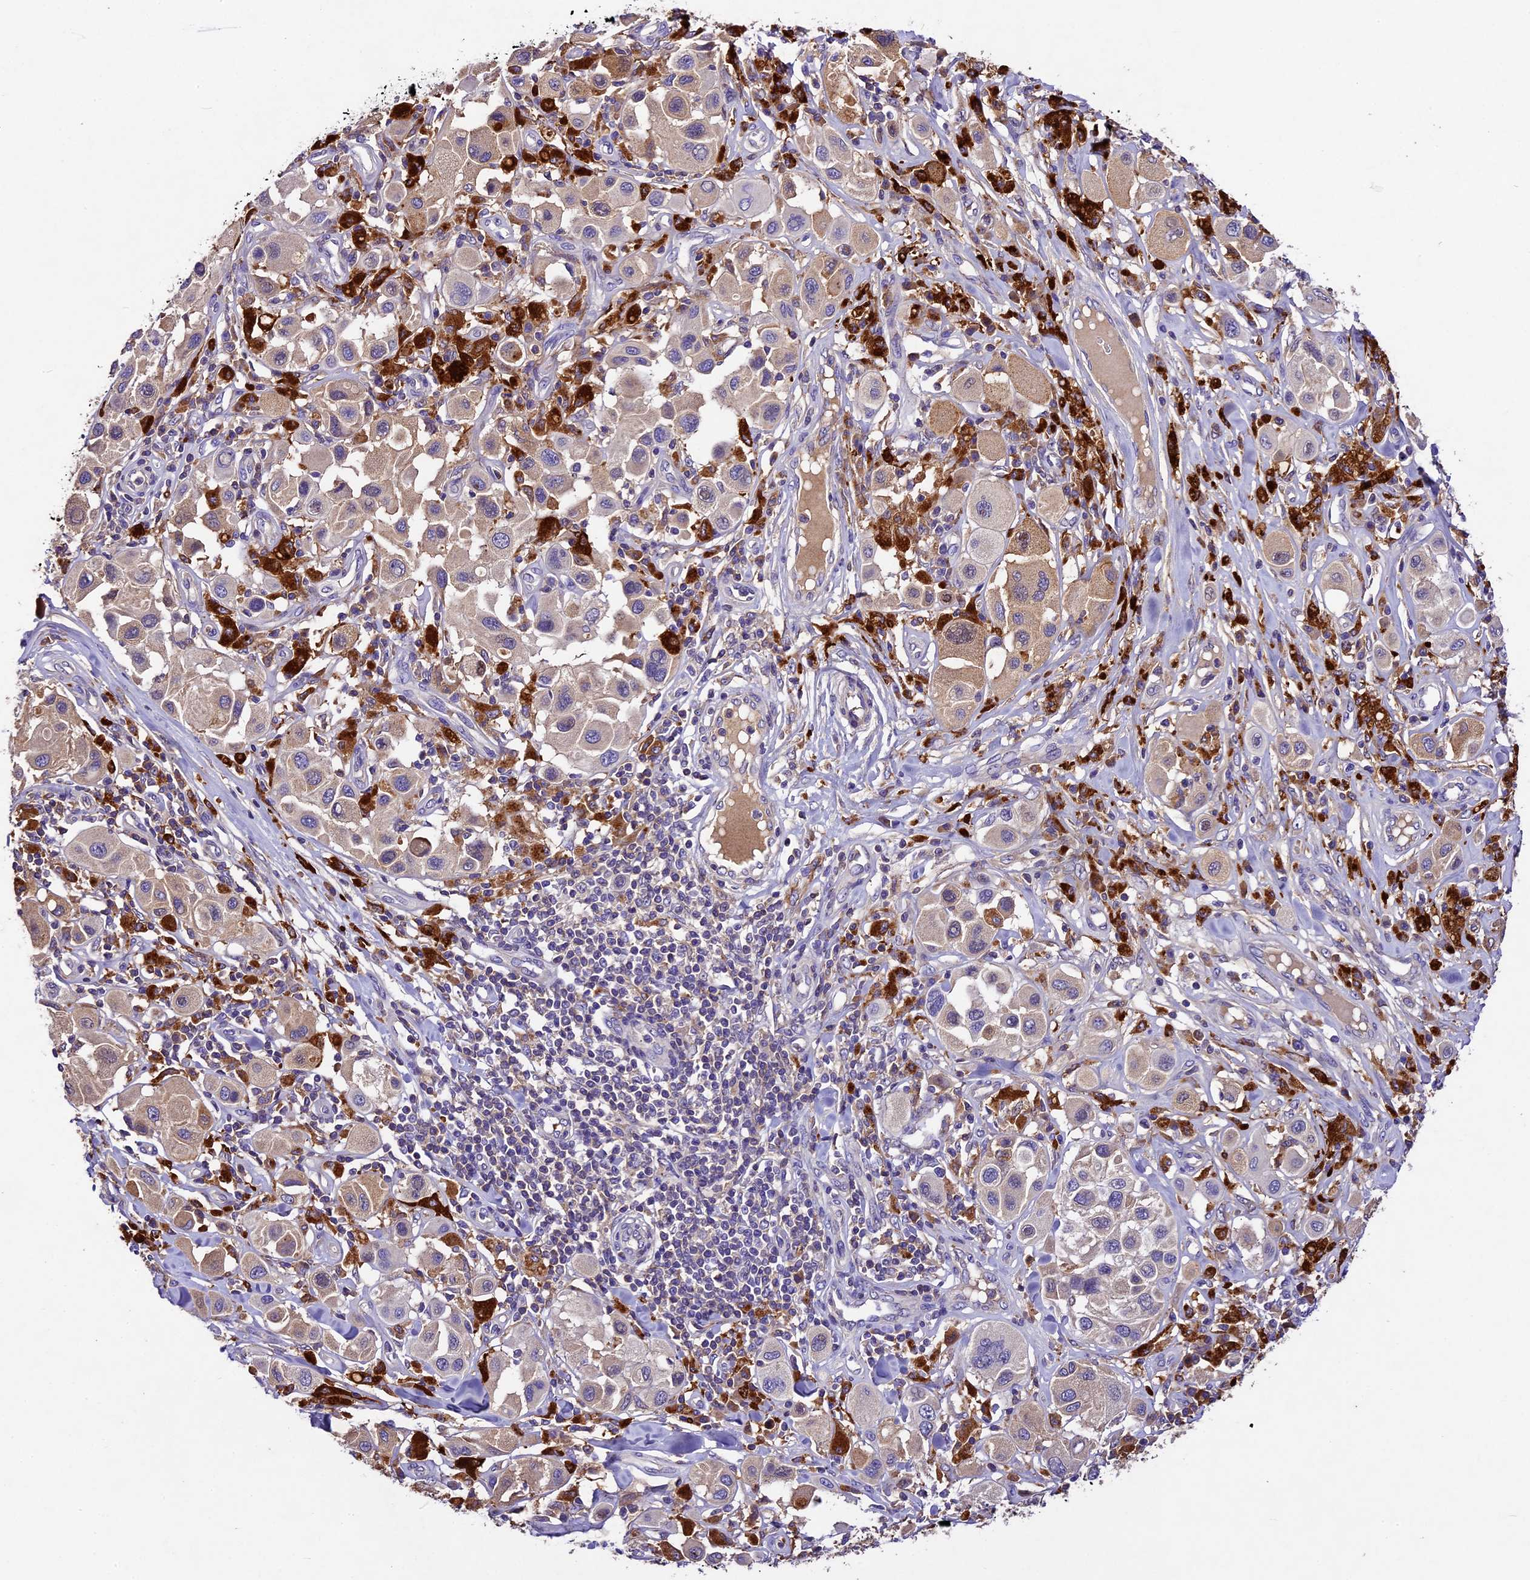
{"staining": {"intensity": "weak", "quantity": "<25%", "location": "cytoplasmic/membranous"}, "tissue": "melanoma", "cell_type": "Tumor cells", "image_type": "cancer", "snomed": [{"axis": "morphology", "description": "Malignant melanoma, Metastatic site"}, {"axis": "topography", "description": "Skin"}], "caption": "The photomicrograph reveals no staining of tumor cells in malignant melanoma (metastatic site).", "gene": "CILP2", "patient": {"sex": "male", "age": 41}}